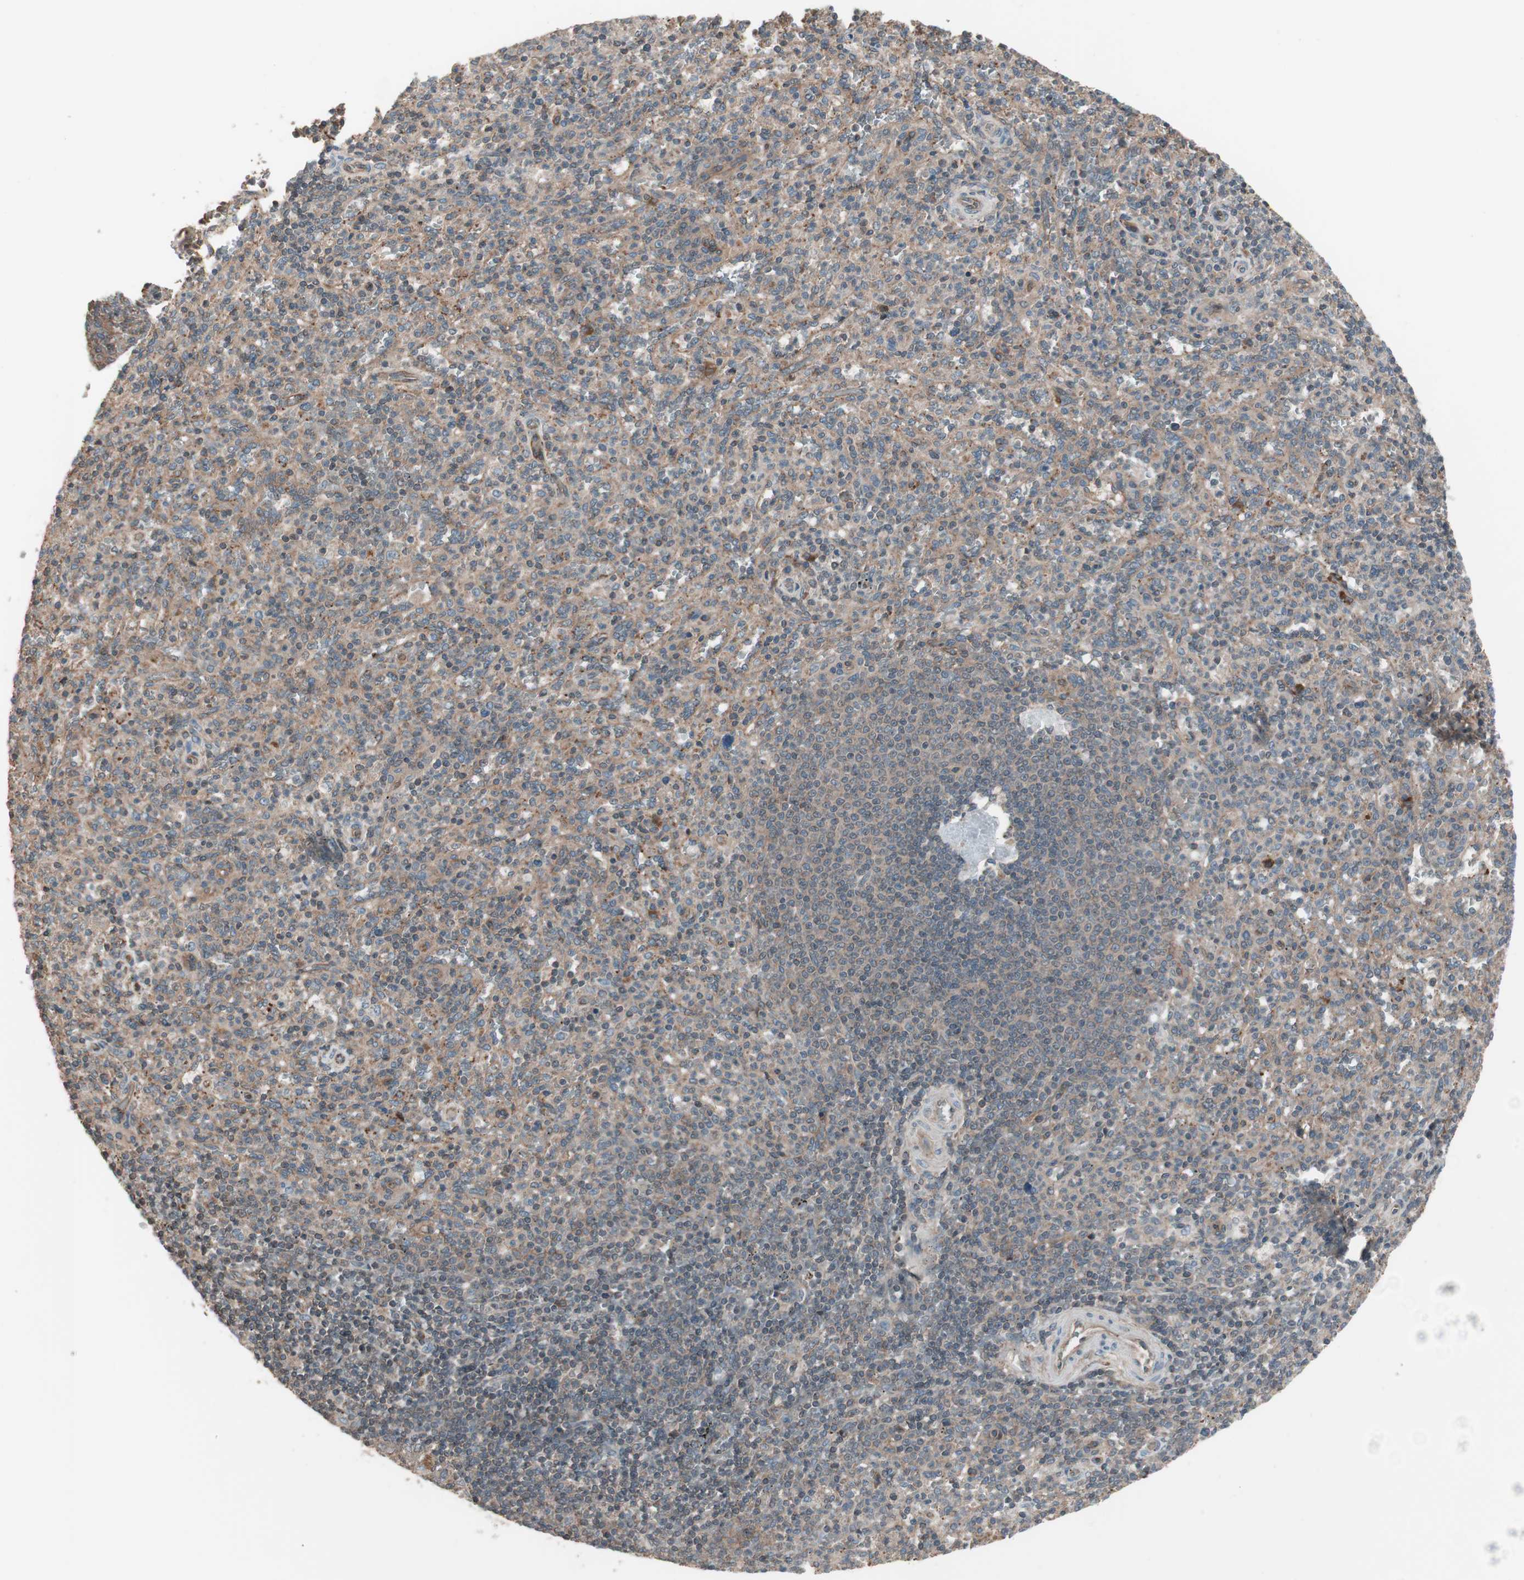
{"staining": {"intensity": "weak", "quantity": "25%-75%", "location": "cytoplasmic/membranous"}, "tissue": "spleen", "cell_type": "Cells in red pulp", "image_type": "normal", "snomed": [{"axis": "morphology", "description": "Normal tissue, NOS"}, {"axis": "topography", "description": "Spleen"}], "caption": "Immunohistochemical staining of normal spleen demonstrates weak cytoplasmic/membranous protein staining in approximately 25%-75% of cells in red pulp.", "gene": "TFPI", "patient": {"sex": "male", "age": 36}}